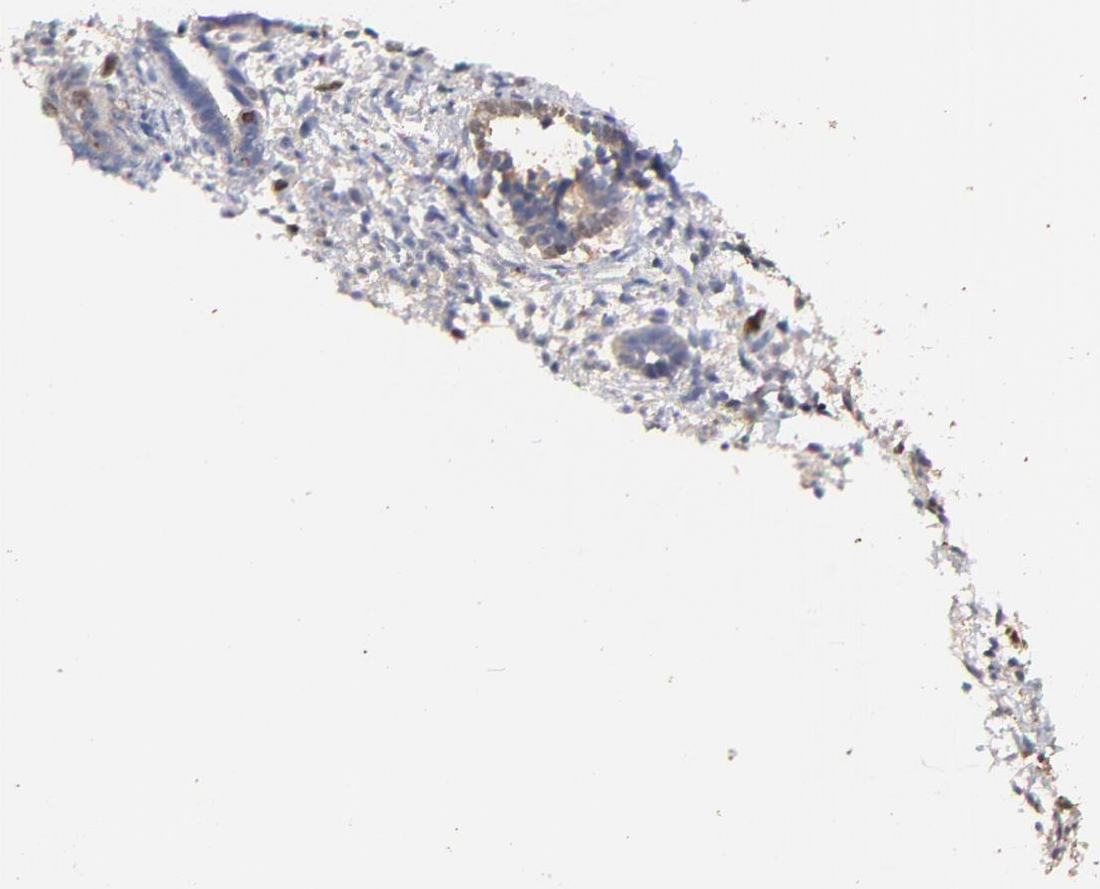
{"staining": {"intensity": "moderate", "quantity": "<25%", "location": "nuclear"}, "tissue": "endometrium", "cell_type": "Cells in endometrial stroma", "image_type": "normal", "snomed": [{"axis": "morphology", "description": "Normal tissue, NOS"}, {"axis": "topography", "description": "Smooth muscle"}, {"axis": "topography", "description": "Endometrium"}], "caption": "Moderate nuclear protein staining is identified in approximately <25% of cells in endometrial stroma in endometrium. The protein is shown in brown color, while the nuclei are stained blue.", "gene": "BIRC5", "patient": {"sex": "female", "age": 57}}